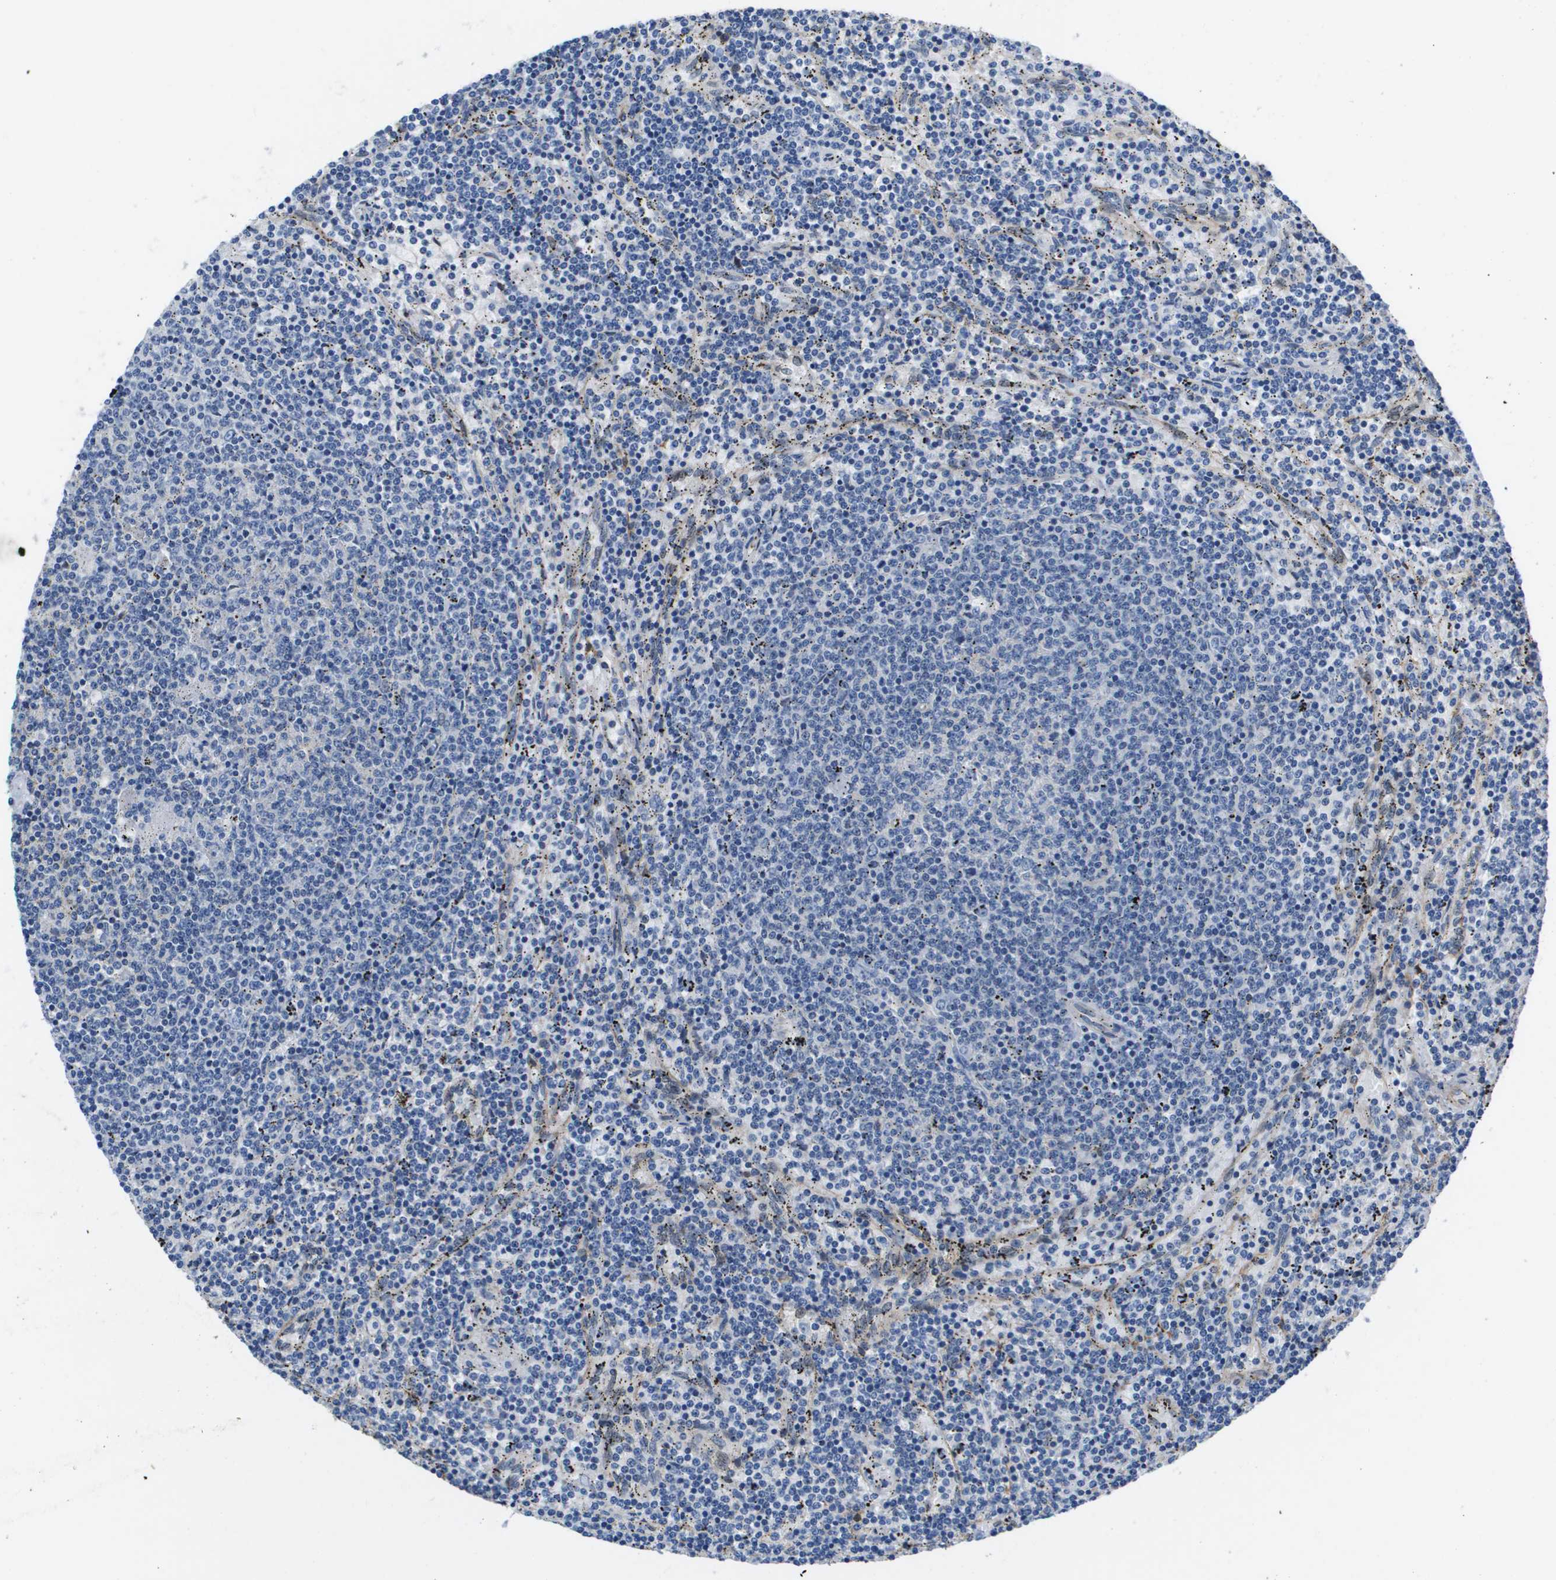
{"staining": {"intensity": "negative", "quantity": "none", "location": "none"}, "tissue": "lymphoma", "cell_type": "Tumor cells", "image_type": "cancer", "snomed": [{"axis": "morphology", "description": "Malignant lymphoma, non-Hodgkin's type, Low grade"}, {"axis": "topography", "description": "Spleen"}], "caption": "There is no significant positivity in tumor cells of lymphoma. Brightfield microscopy of immunohistochemistry (IHC) stained with DAB (brown) and hematoxylin (blue), captured at high magnification.", "gene": "LPP", "patient": {"sex": "female", "age": 50}}